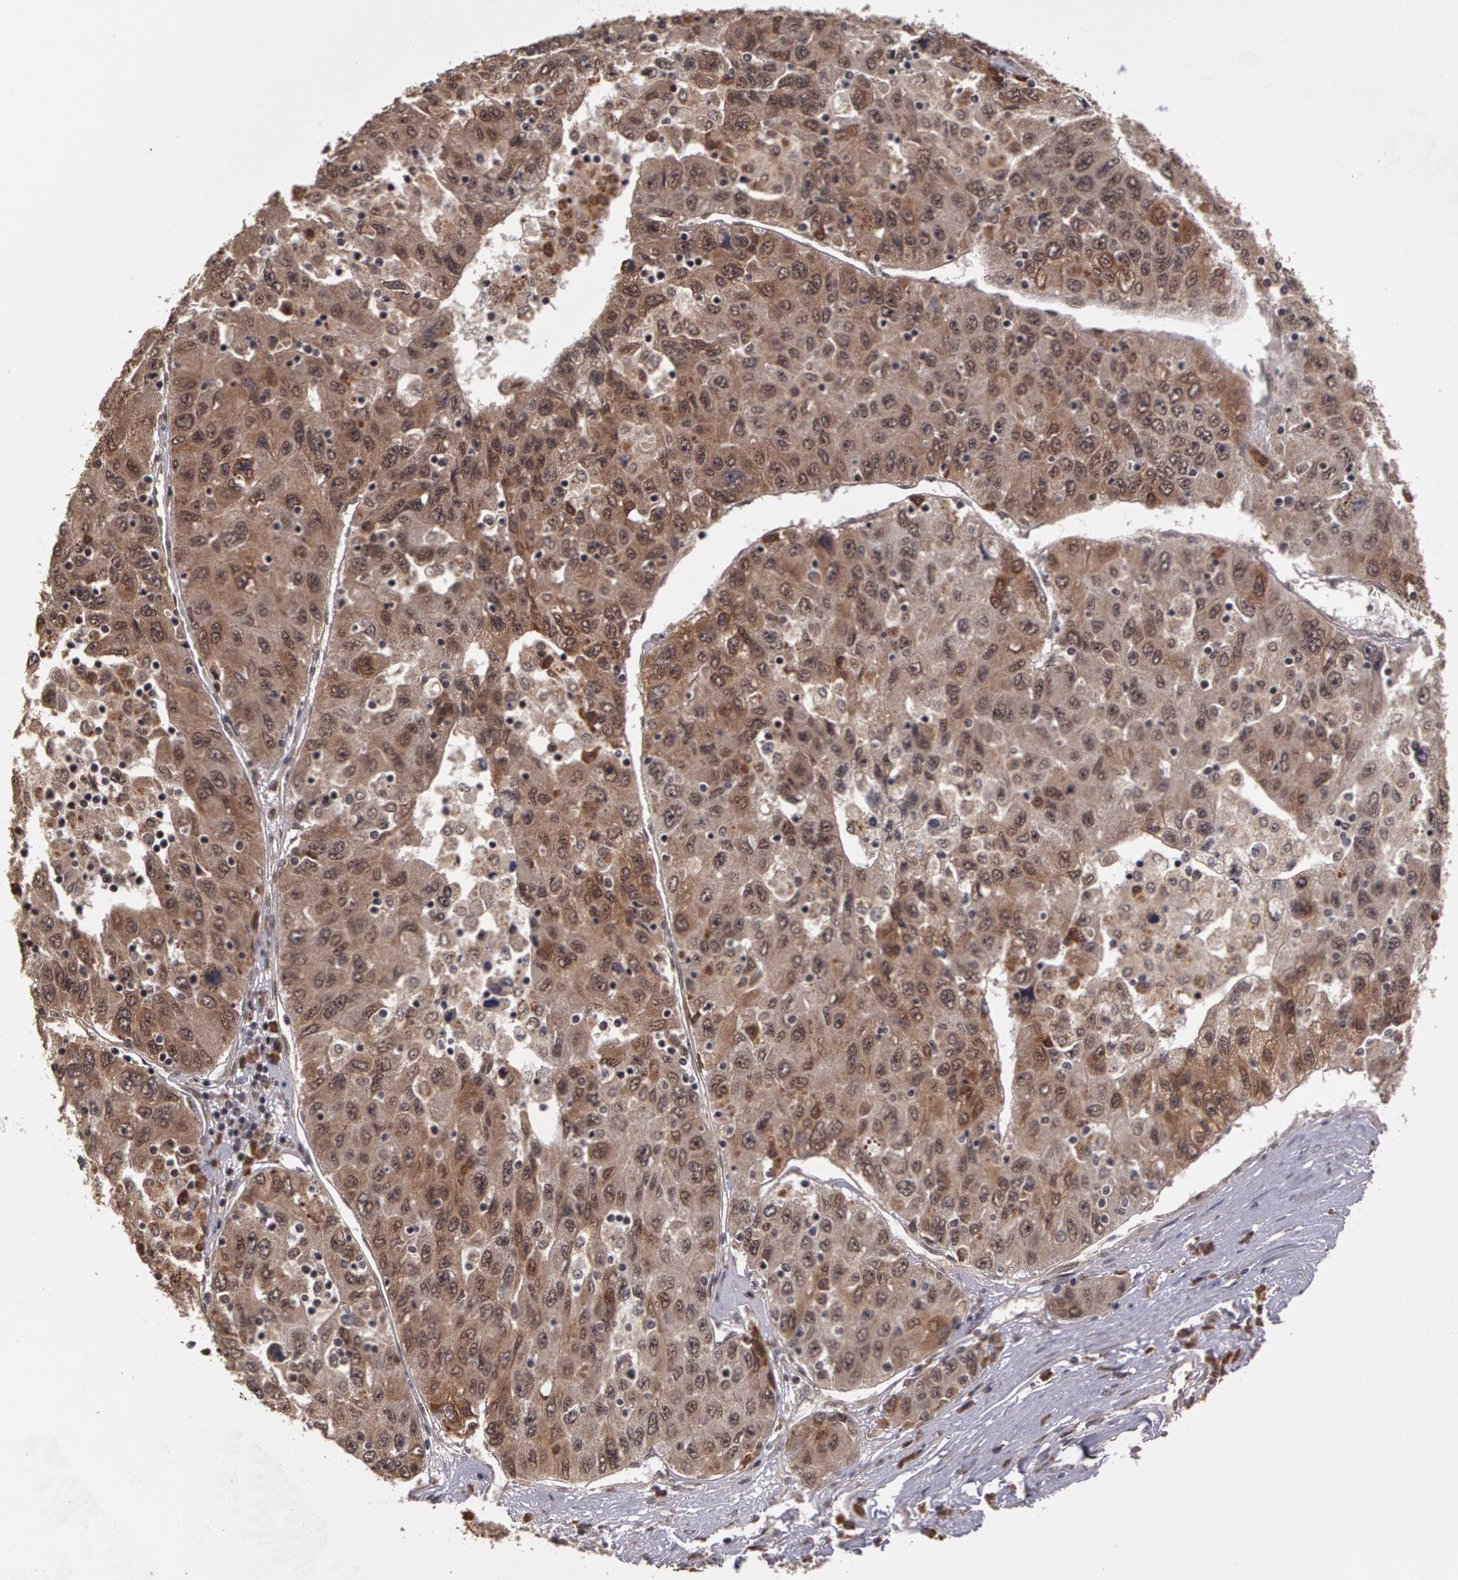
{"staining": {"intensity": "strong", "quantity": ">75%", "location": "cytoplasmic/membranous"}, "tissue": "liver cancer", "cell_type": "Tumor cells", "image_type": "cancer", "snomed": [{"axis": "morphology", "description": "Carcinoma, Hepatocellular, NOS"}, {"axis": "topography", "description": "Liver"}], "caption": "Brown immunohistochemical staining in hepatocellular carcinoma (liver) shows strong cytoplasmic/membranous positivity in approximately >75% of tumor cells.", "gene": "GLIS1", "patient": {"sex": "male", "age": 49}}